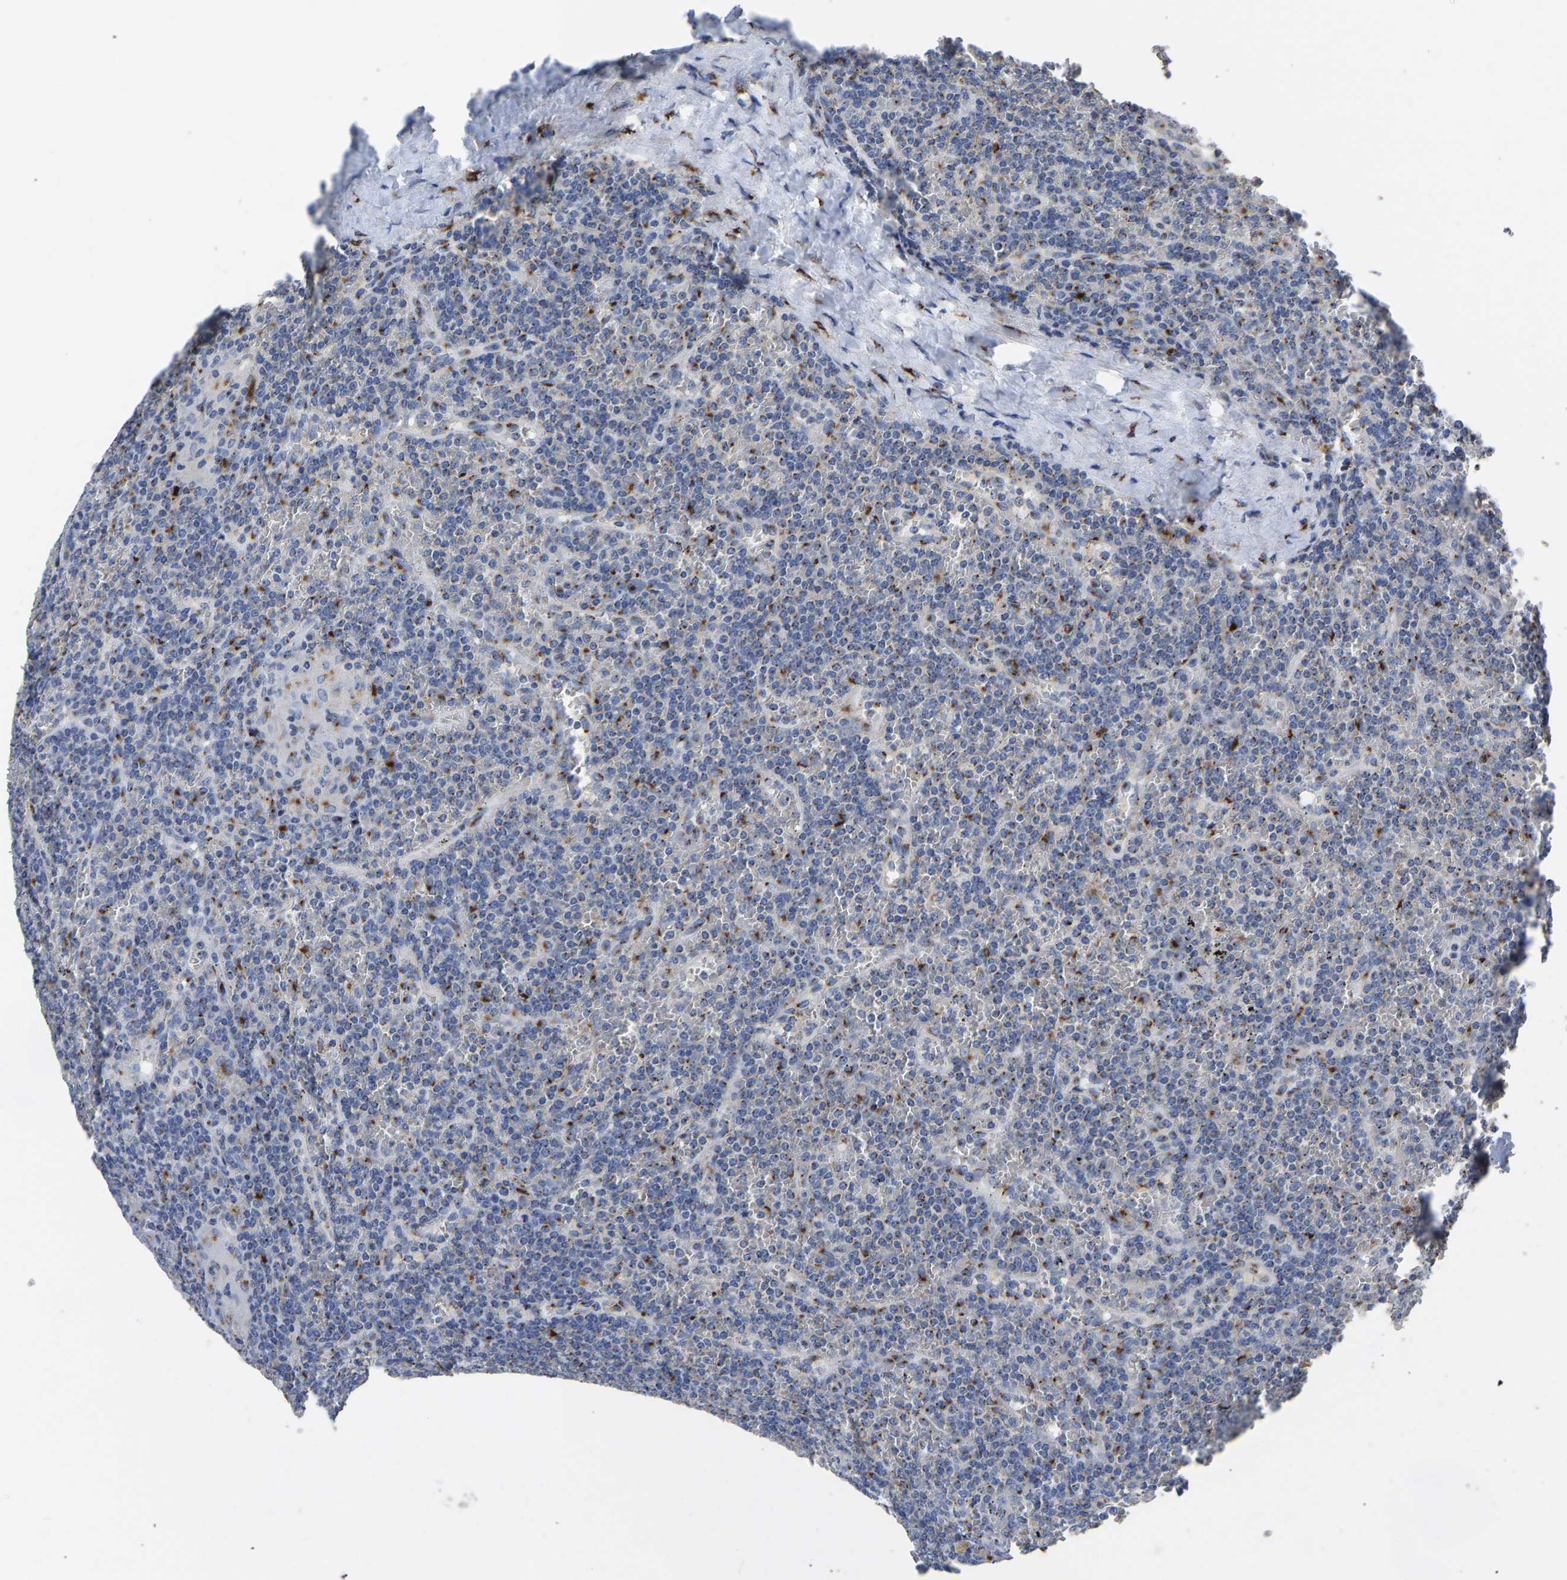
{"staining": {"intensity": "moderate", "quantity": "25%-75%", "location": "cytoplasmic/membranous"}, "tissue": "lymphoma", "cell_type": "Tumor cells", "image_type": "cancer", "snomed": [{"axis": "morphology", "description": "Malignant lymphoma, non-Hodgkin's type, Low grade"}, {"axis": "topography", "description": "Spleen"}], "caption": "Immunohistochemical staining of malignant lymphoma, non-Hodgkin's type (low-grade) shows medium levels of moderate cytoplasmic/membranous protein staining in about 25%-75% of tumor cells.", "gene": "TMEM87A", "patient": {"sex": "female", "age": 19}}